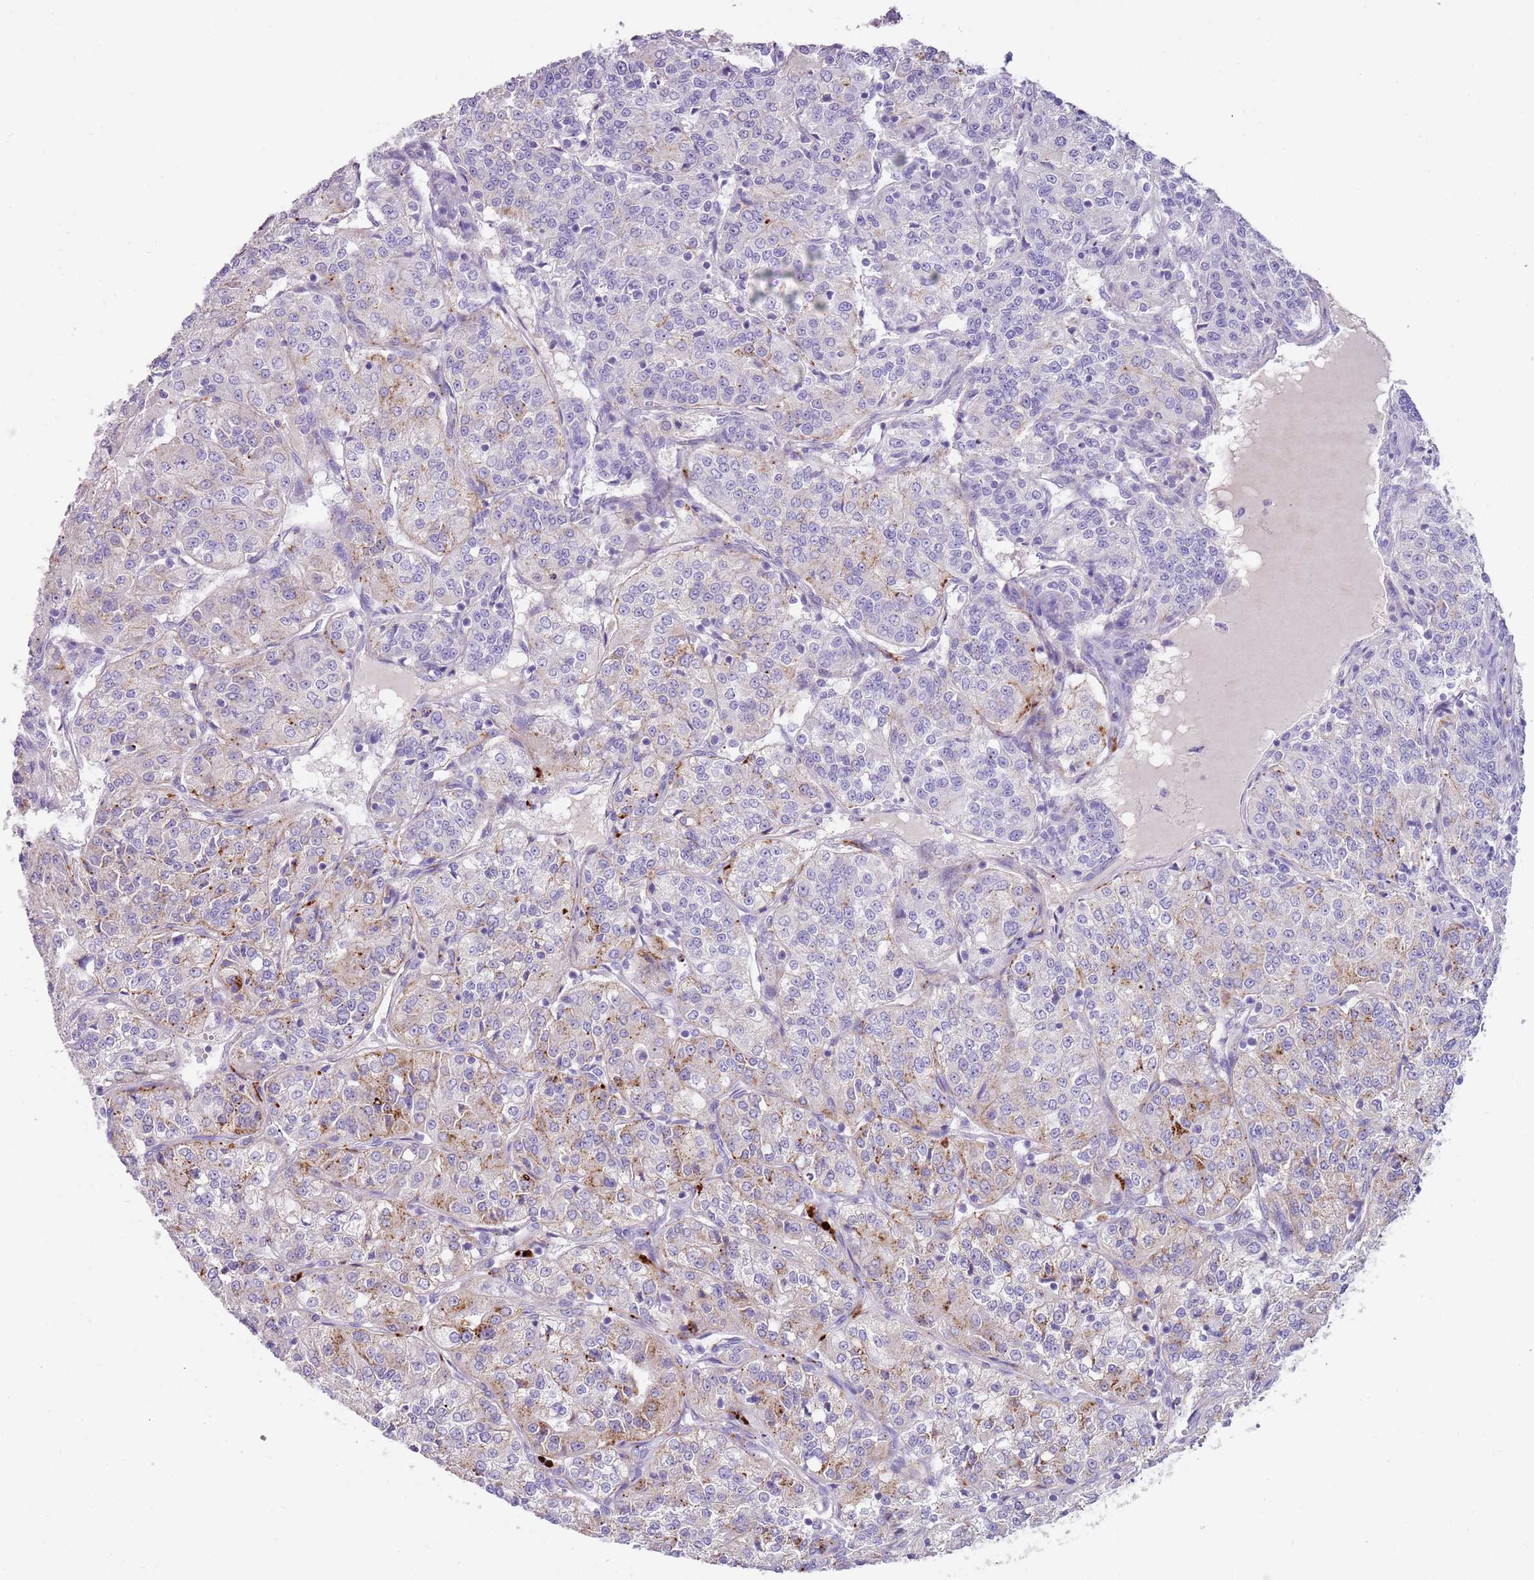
{"staining": {"intensity": "moderate", "quantity": "<25%", "location": "cytoplasmic/membranous"}, "tissue": "renal cancer", "cell_type": "Tumor cells", "image_type": "cancer", "snomed": [{"axis": "morphology", "description": "Adenocarcinoma, NOS"}, {"axis": "topography", "description": "Kidney"}], "caption": "Immunohistochemistry (IHC) staining of renal cancer, which exhibits low levels of moderate cytoplasmic/membranous positivity in approximately <25% of tumor cells indicating moderate cytoplasmic/membranous protein expression. The staining was performed using DAB (brown) for protein detection and nuclei were counterstained in hematoxylin (blue).", "gene": "LRRN3", "patient": {"sex": "female", "age": 63}}